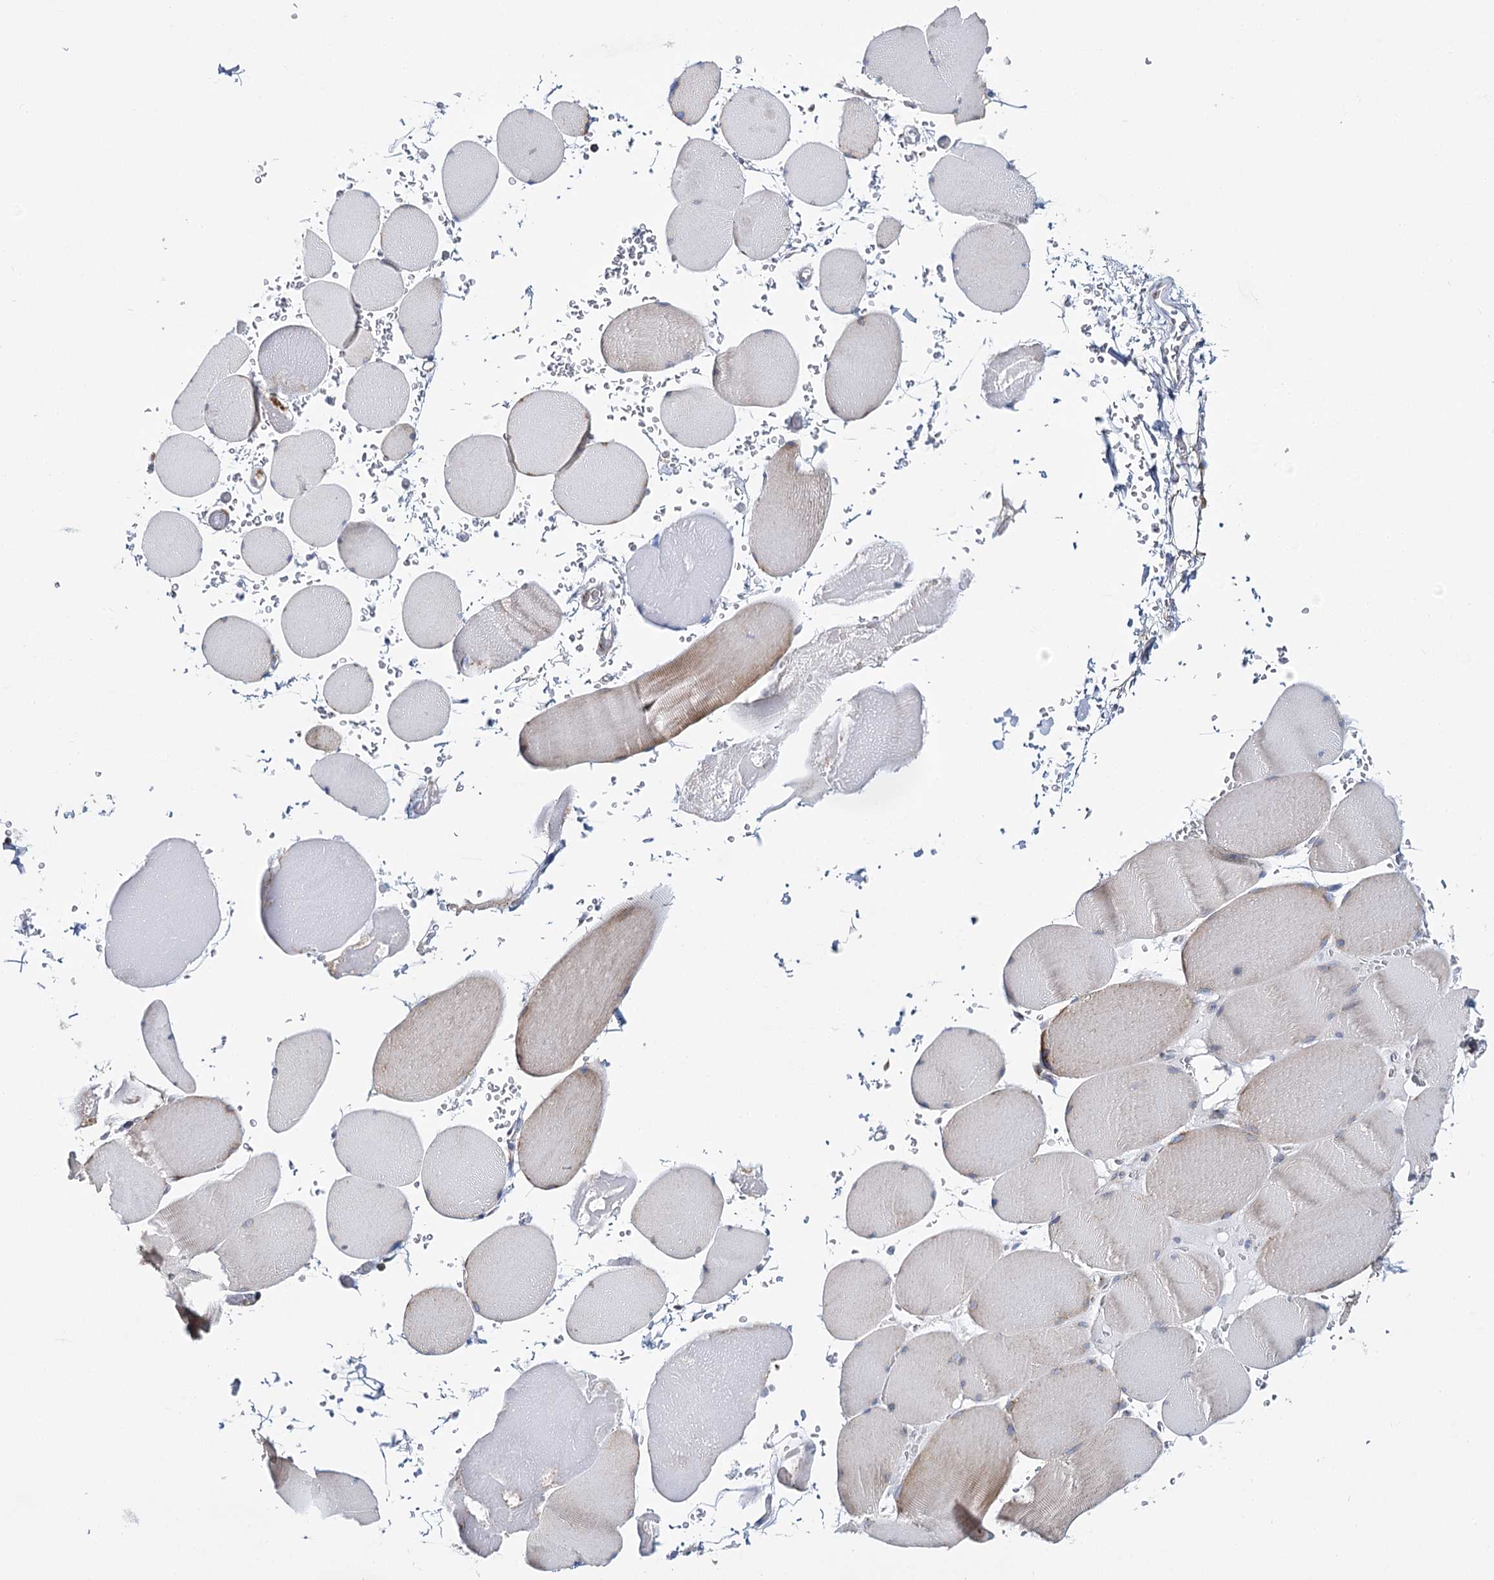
{"staining": {"intensity": "weak", "quantity": "<25%", "location": "cytoplasmic/membranous"}, "tissue": "skeletal muscle", "cell_type": "Myocytes", "image_type": "normal", "snomed": [{"axis": "morphology", "description": "Normal tissue, NOS"}, {"axis": "topography", "description": "Skeletal muscle"}, {"axis": "topography", "description": "Head-Neck"}], "caption": "IHC histopathology image of normal human skeletal muscle stained for a protein (brown), which reveals no positivity in myocytes.", "gene": "THUMPD3", "patient": {"sex": "male", "age": 66}}